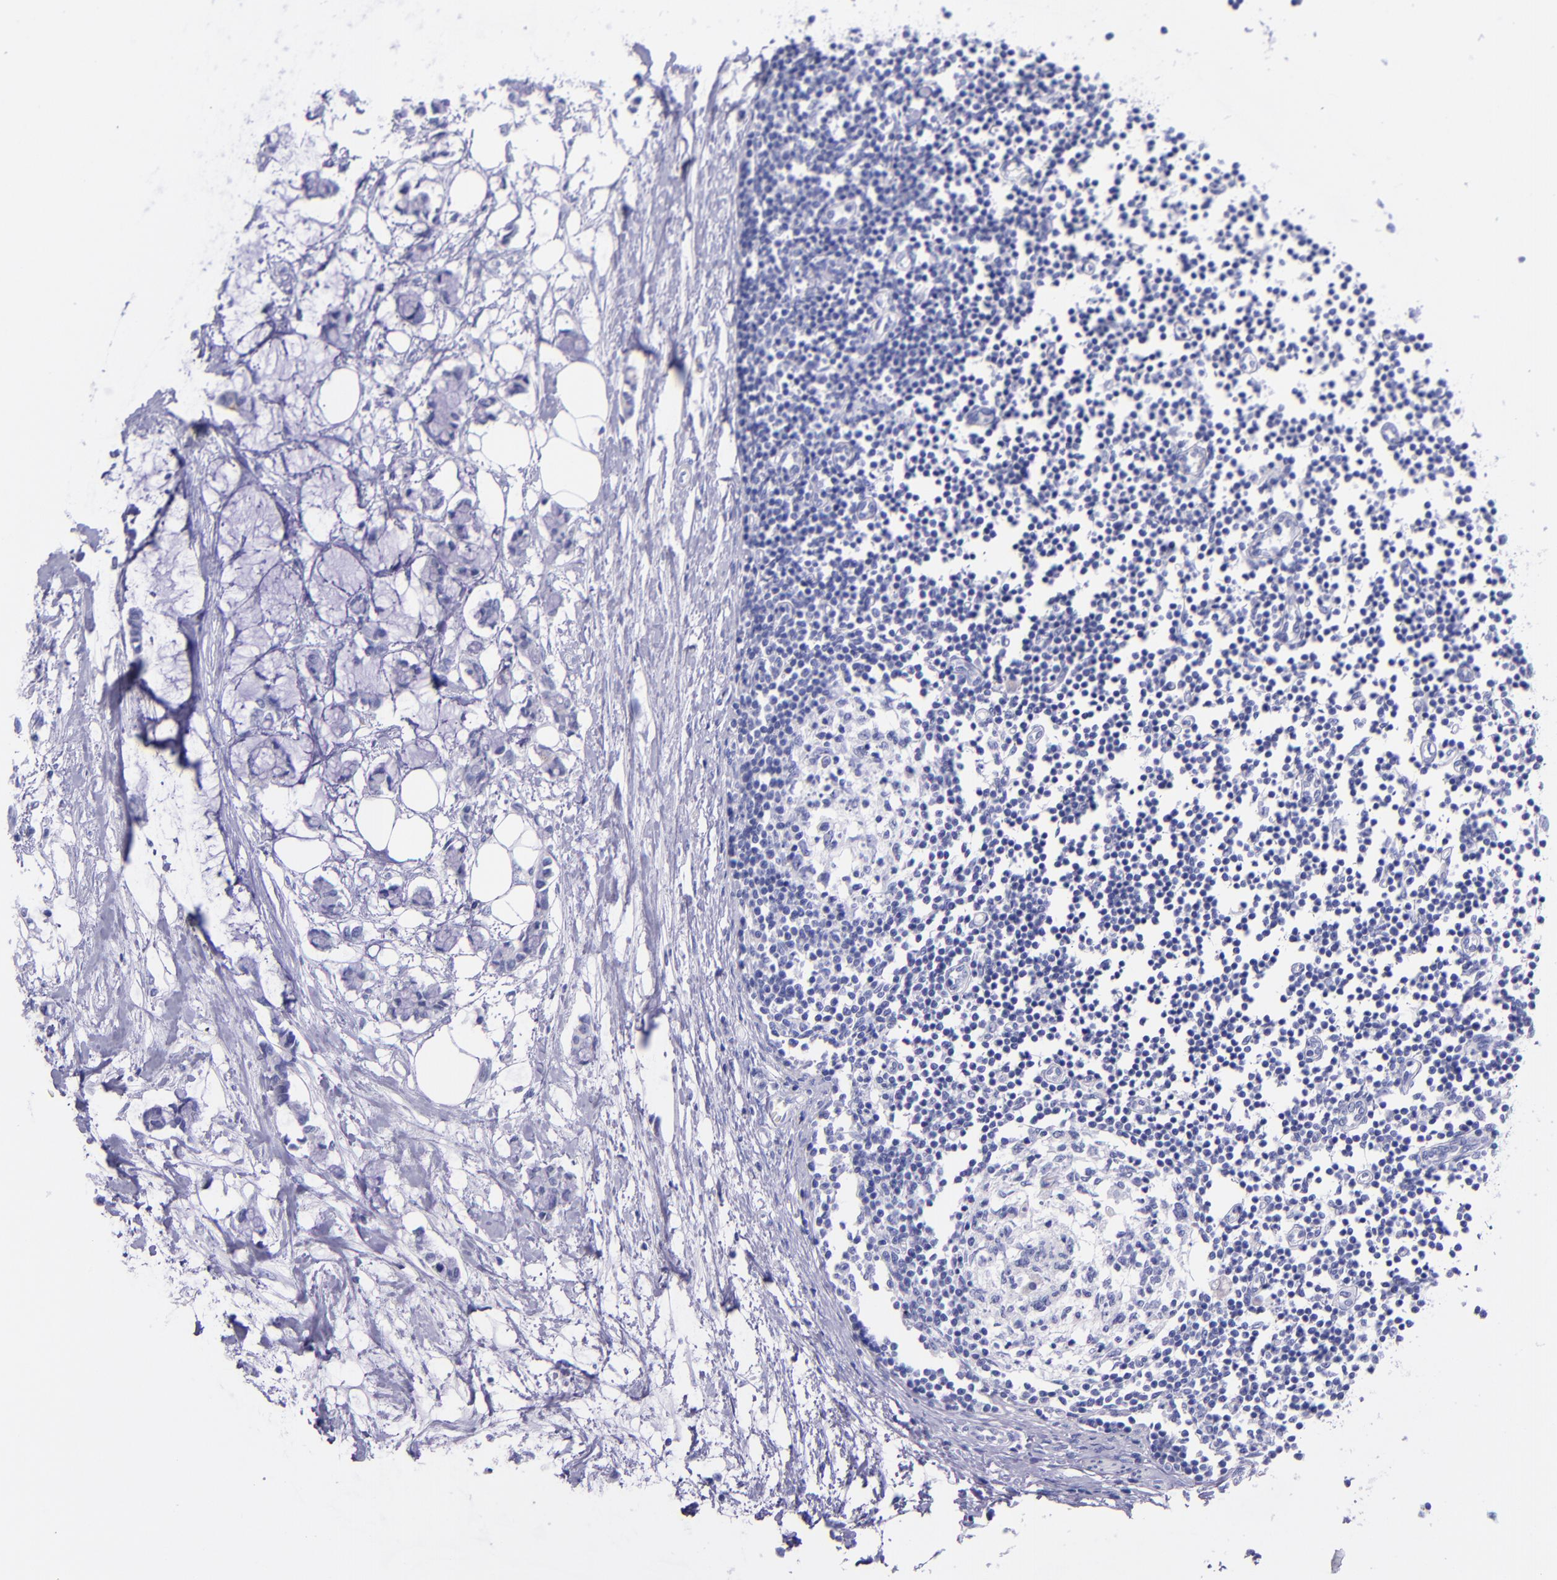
{"staining": {"intensity": "negative", "quantity": "none", "location": "none"}, "tissue": "colorectal cancer", "cell_type": "Tumor cells", "image_type": "cancer", "snomed": [{"axis": "morphology", "description": "Normal tissue, NOS"}, {"axis": "morphology", "description": "Adenocarcinoma, NOS"}, {"axis": "topography", "description": "Colon"}, {"axis": "topography", "description": "Peripheral nerve tissue"}], "caption": "Tumor cells show no significant expression in colorectal cancer (adenocarcinoma).", "gene": "SLPI", "patient": {"sex": "male", "age": 14}}